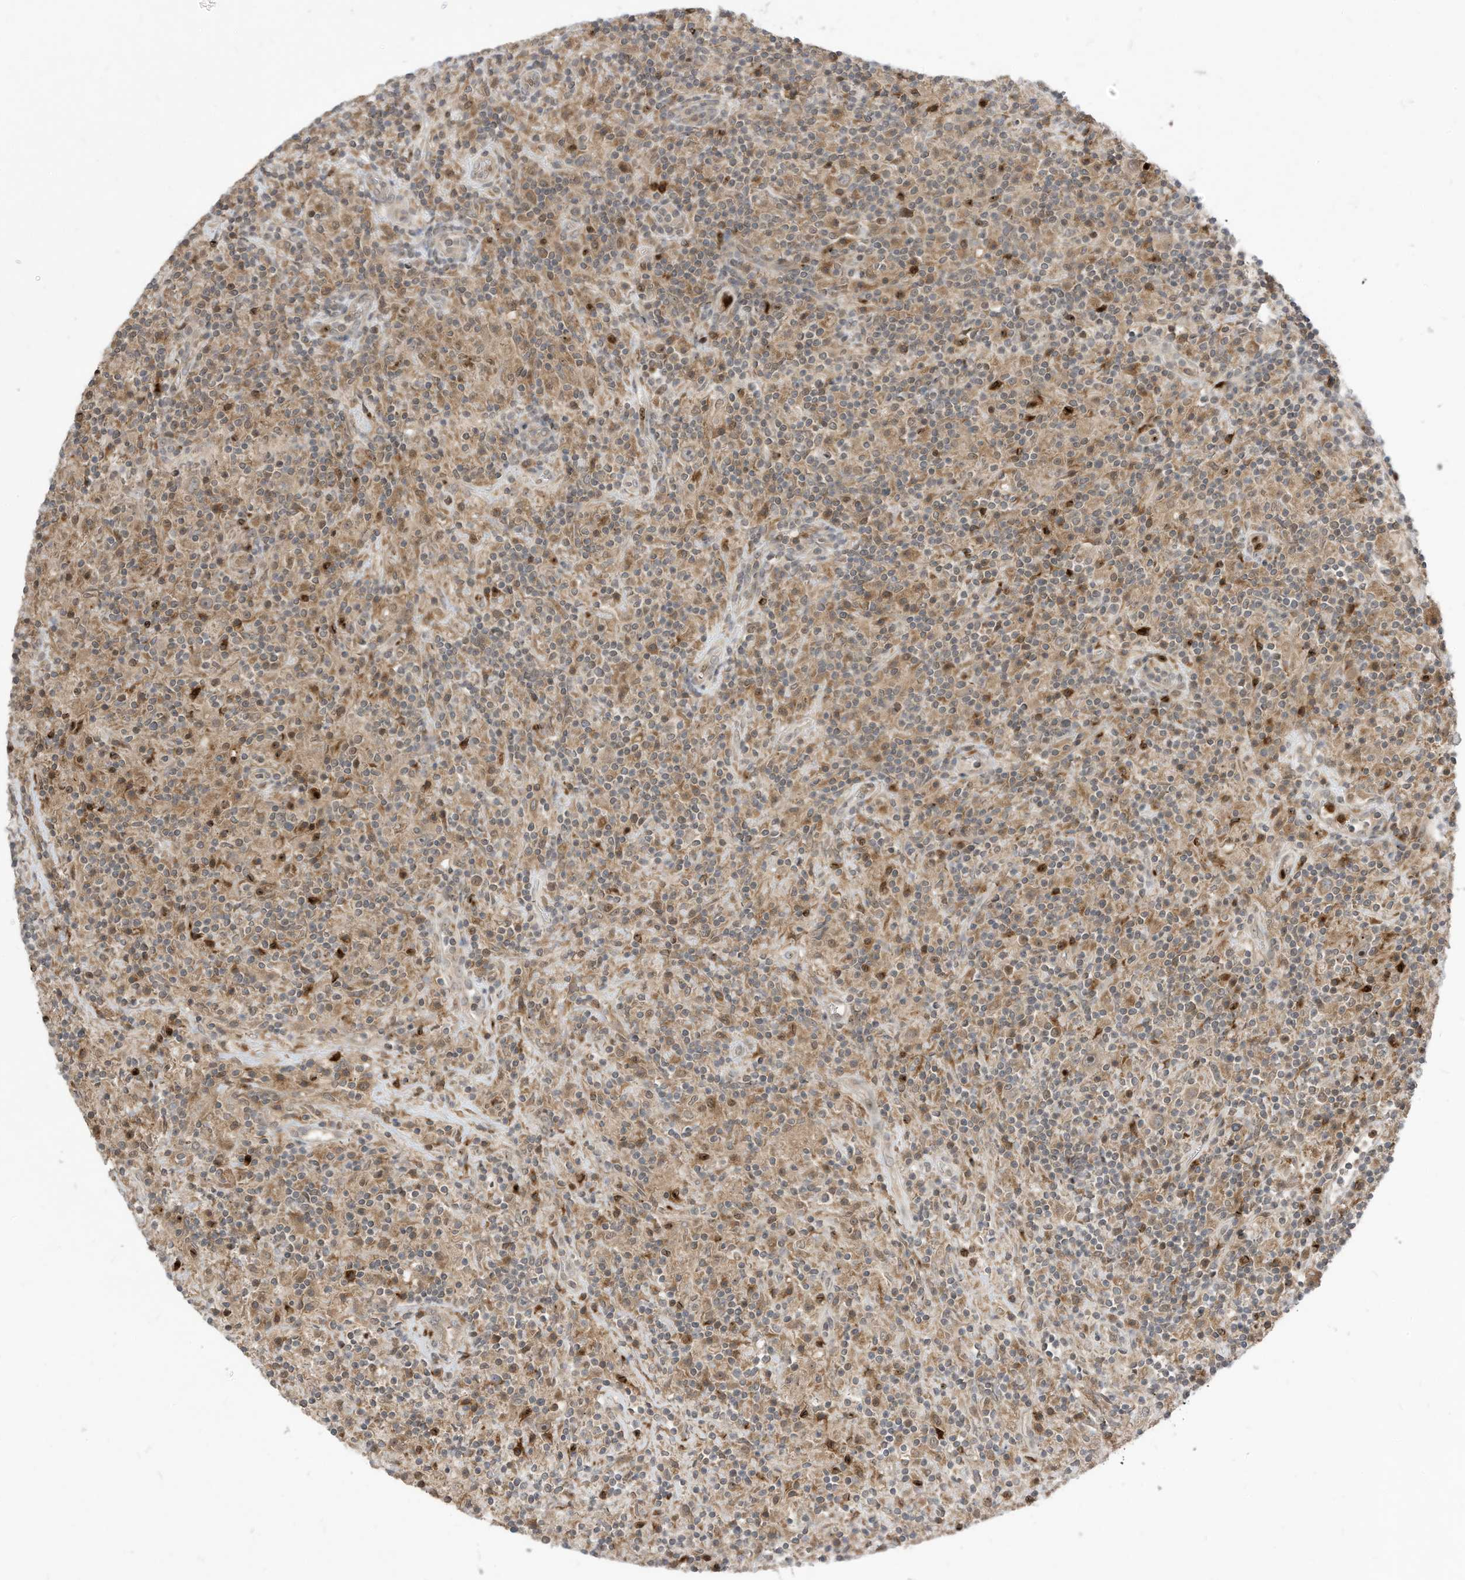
{"staining": {"intensity": "weak", "quantity": ">75%", "location": "cytoplasmic/membranous"}, "tissue": "lymphoma", "cell_type": "Tumor cells", "image_type": "cancer", "snomed": [{"axis": "morphology", "description": "Hodgkin's disease, NOS"}, {"axis": "topography", "description": "Lymph node"}], "caption": "This histopathology image reveals immunohistochemistry (IHC) staining of human lymphoma, with low weak cytoplasmic/membranous expression in approximately >75% of tumor cells.", "gene": "CNKSR1", "patient": {"sex": "male", "age": 70}}